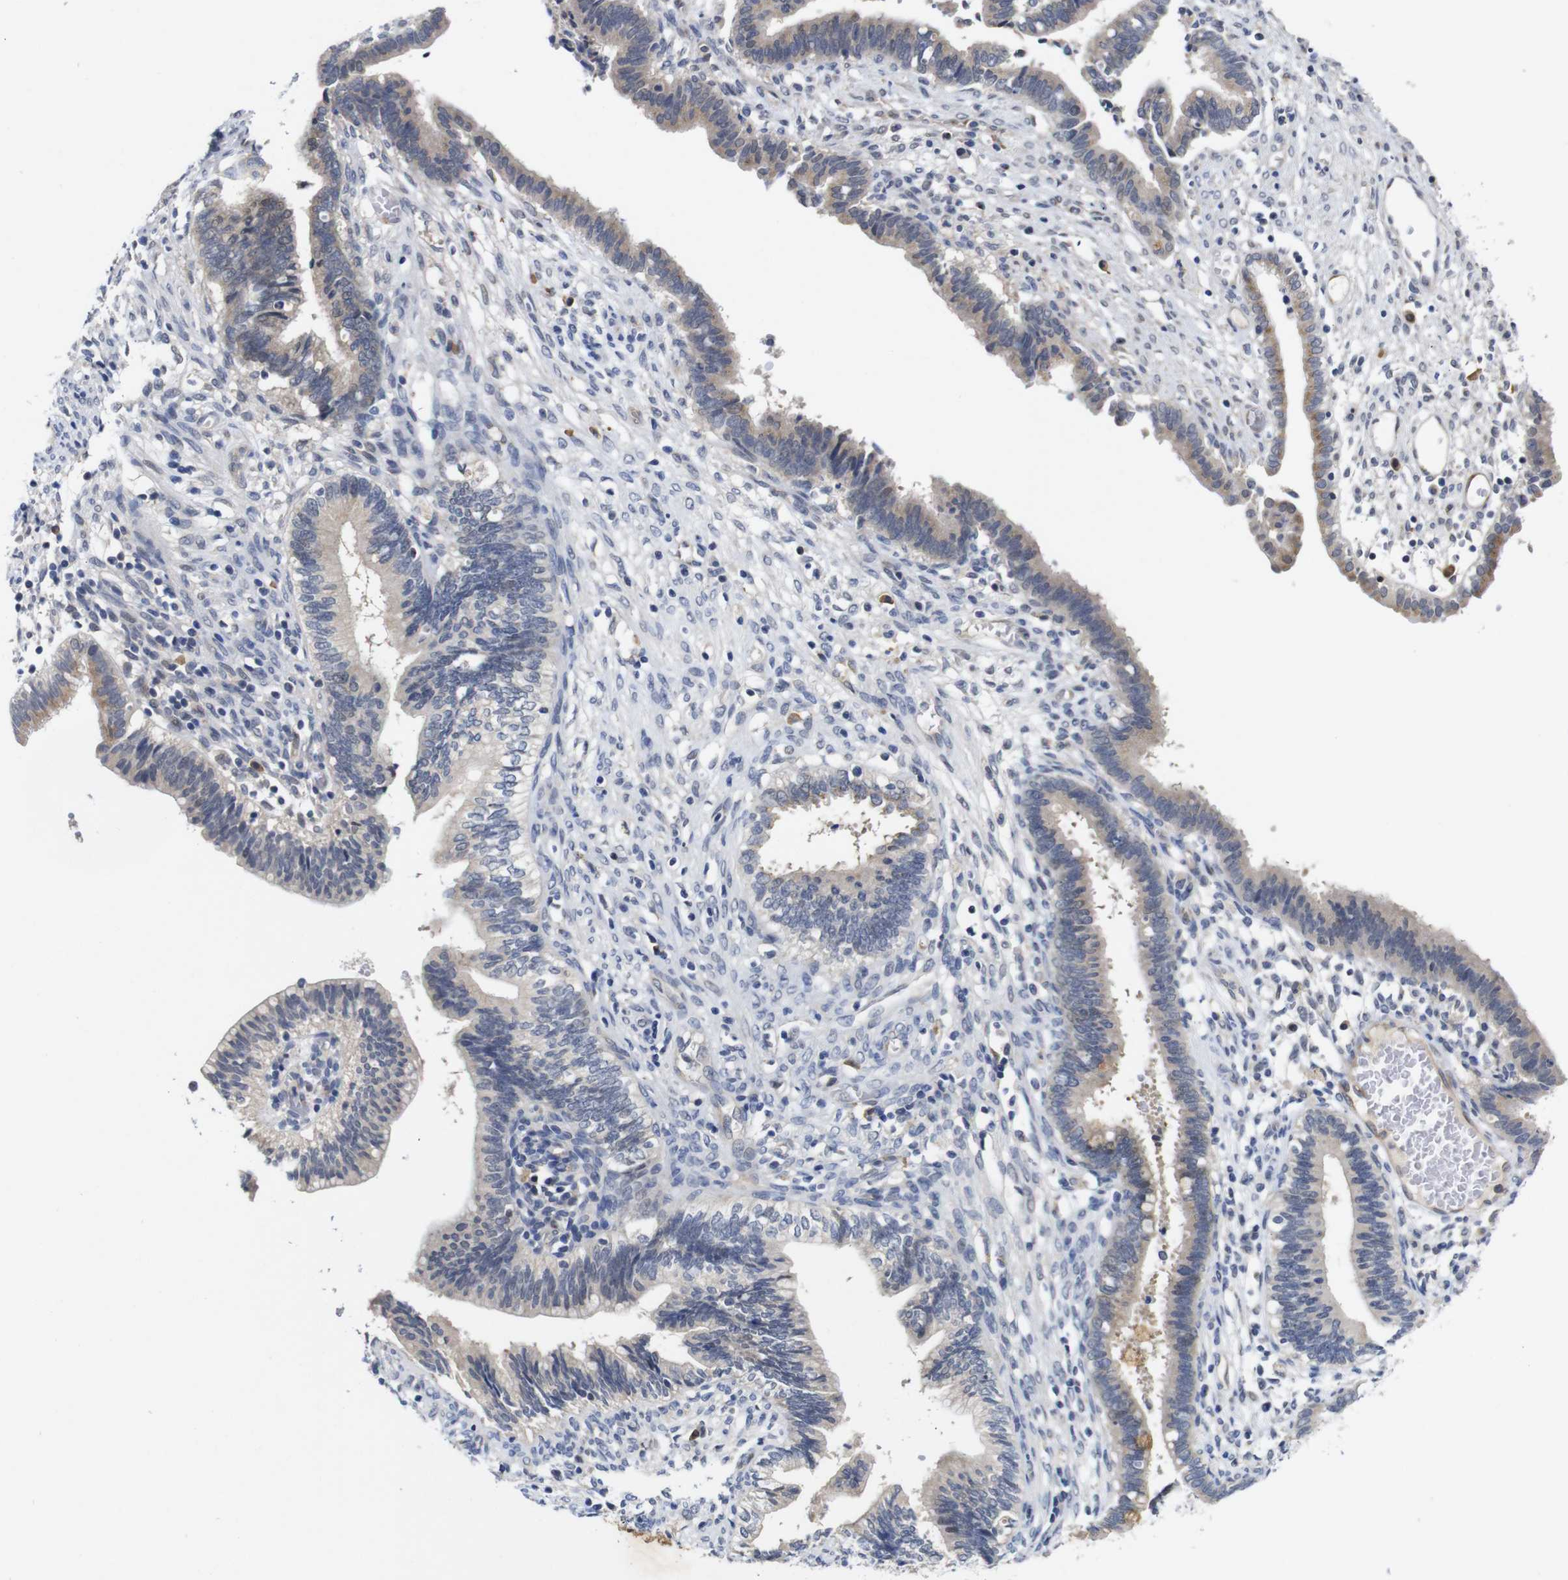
{"staining": {"intensity": "weak", "quantity": ">75%", "location": "cytoplasmic/membranous"}, "tissue": "cervical cancer", "cell_type": "Tumor cells", "image_type": "cancer", "snomed": [{"axis": "morphology", "description": "Adenocarcinoma, NOS"}, {"axis": "topography", "description": "Cervix"}], "caption": "Immunohistochemistry (IHC) of human adenocarcinoma (cervical) reveals low levels of weak cytoplasmic/membranous expression in approximately >75% of tumor cells.", "gene": "FURIN", "patient": {"sex": "female", "age": 44}}